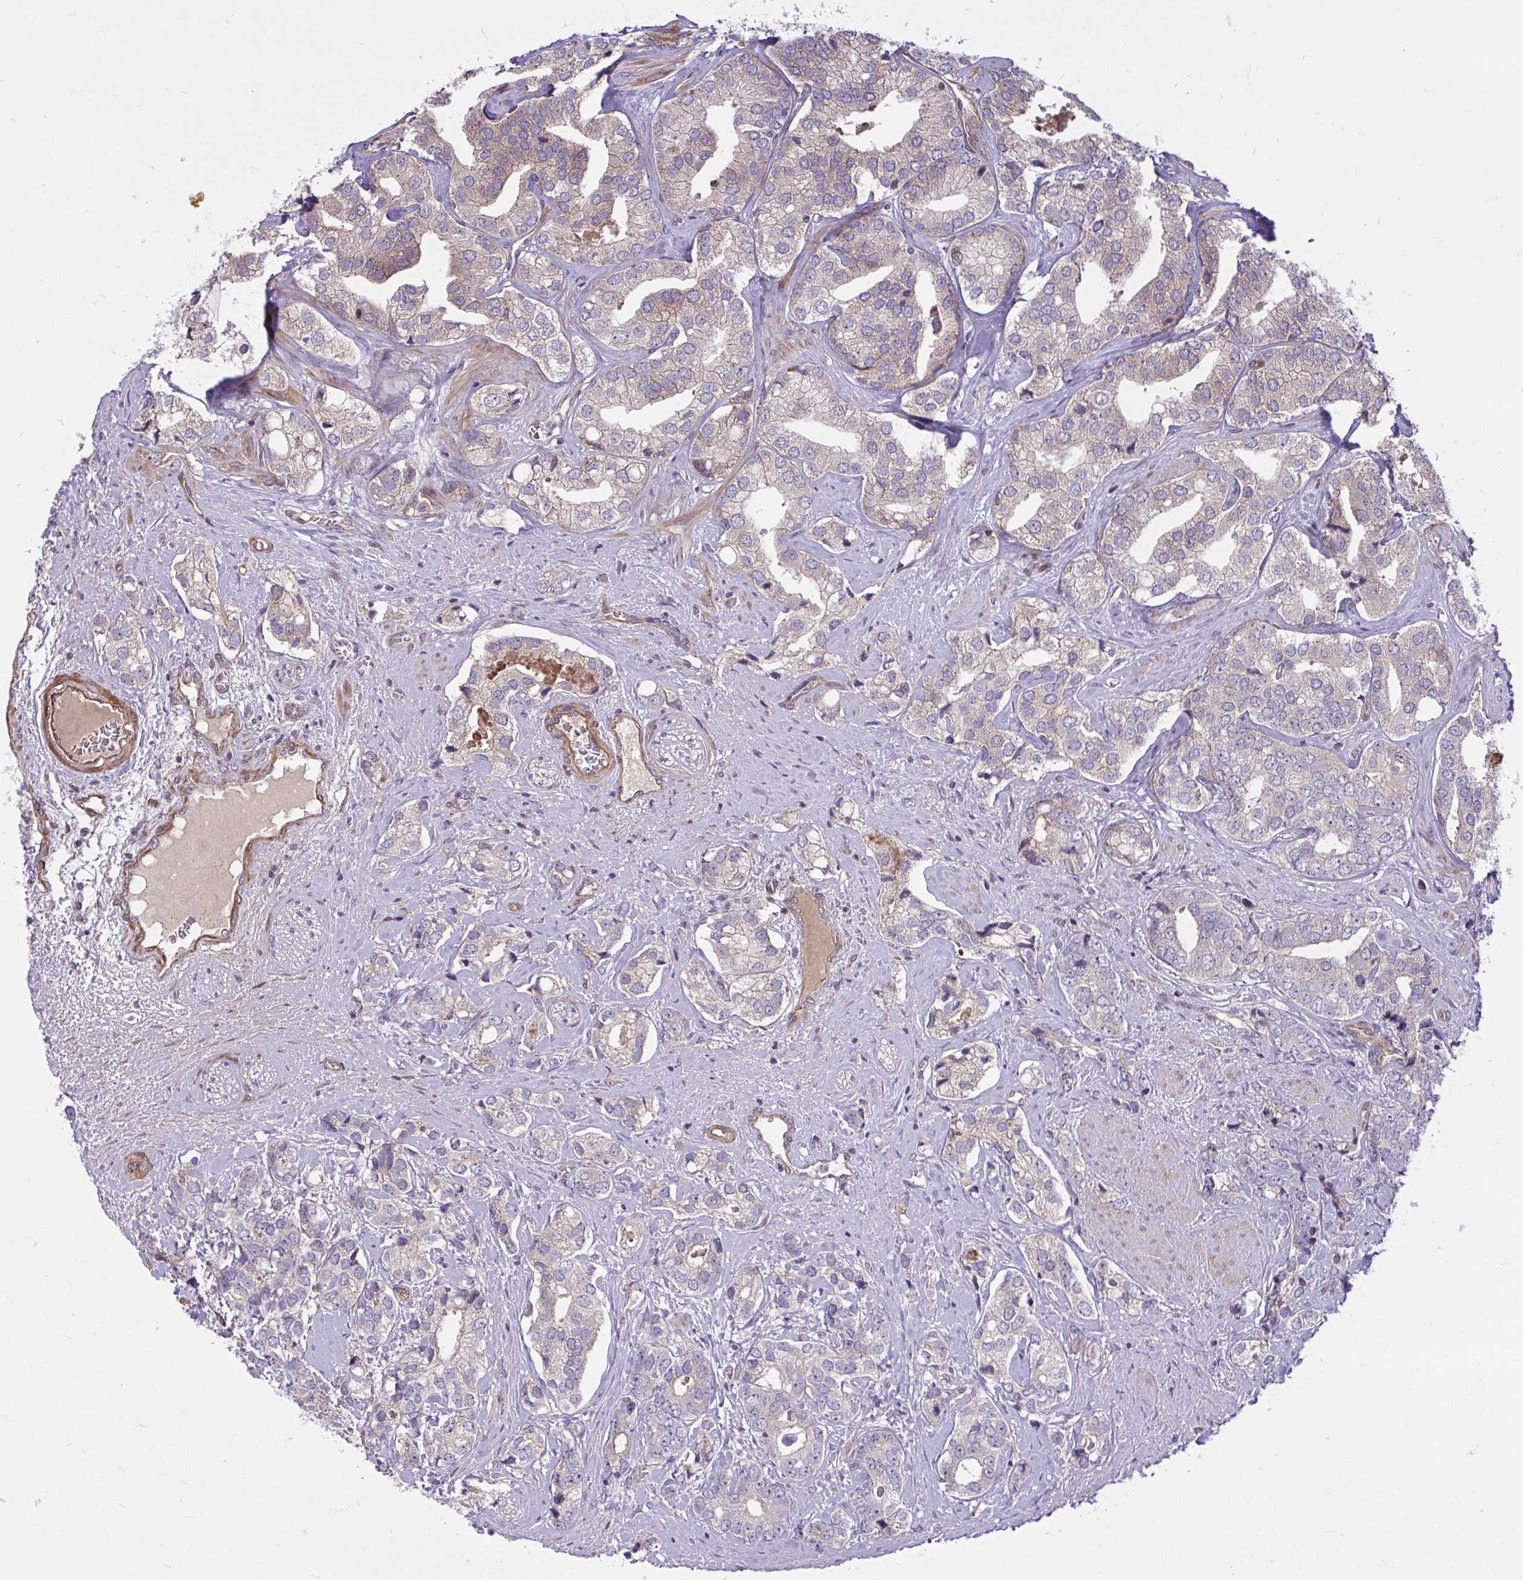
{"staining": {"intensity": "weak", "quantity": "<25%", "location": "cytoplasmic/membranous"}, "tissue": "prostate cancer", "cell_type": "Tumor cells", "image_type": "cancer", "snomed": [{"axis": "morphology", "description": "Adenocarcinoma, High grade"}, {"axis": "topography", "description": "Prostate"}], "caption": "A high-resolution micrograph shows immunohistochemistry (IHC) staining of prostate adenocarcinoma (high-grade), which reveals no significant expression in tumor cells. (DAB (3,3'-diaminobenzidine) immunohistochemistry, high magnification).", "gene": "ZSCAN9", "patient": {"sex": "male", "age": 58}}